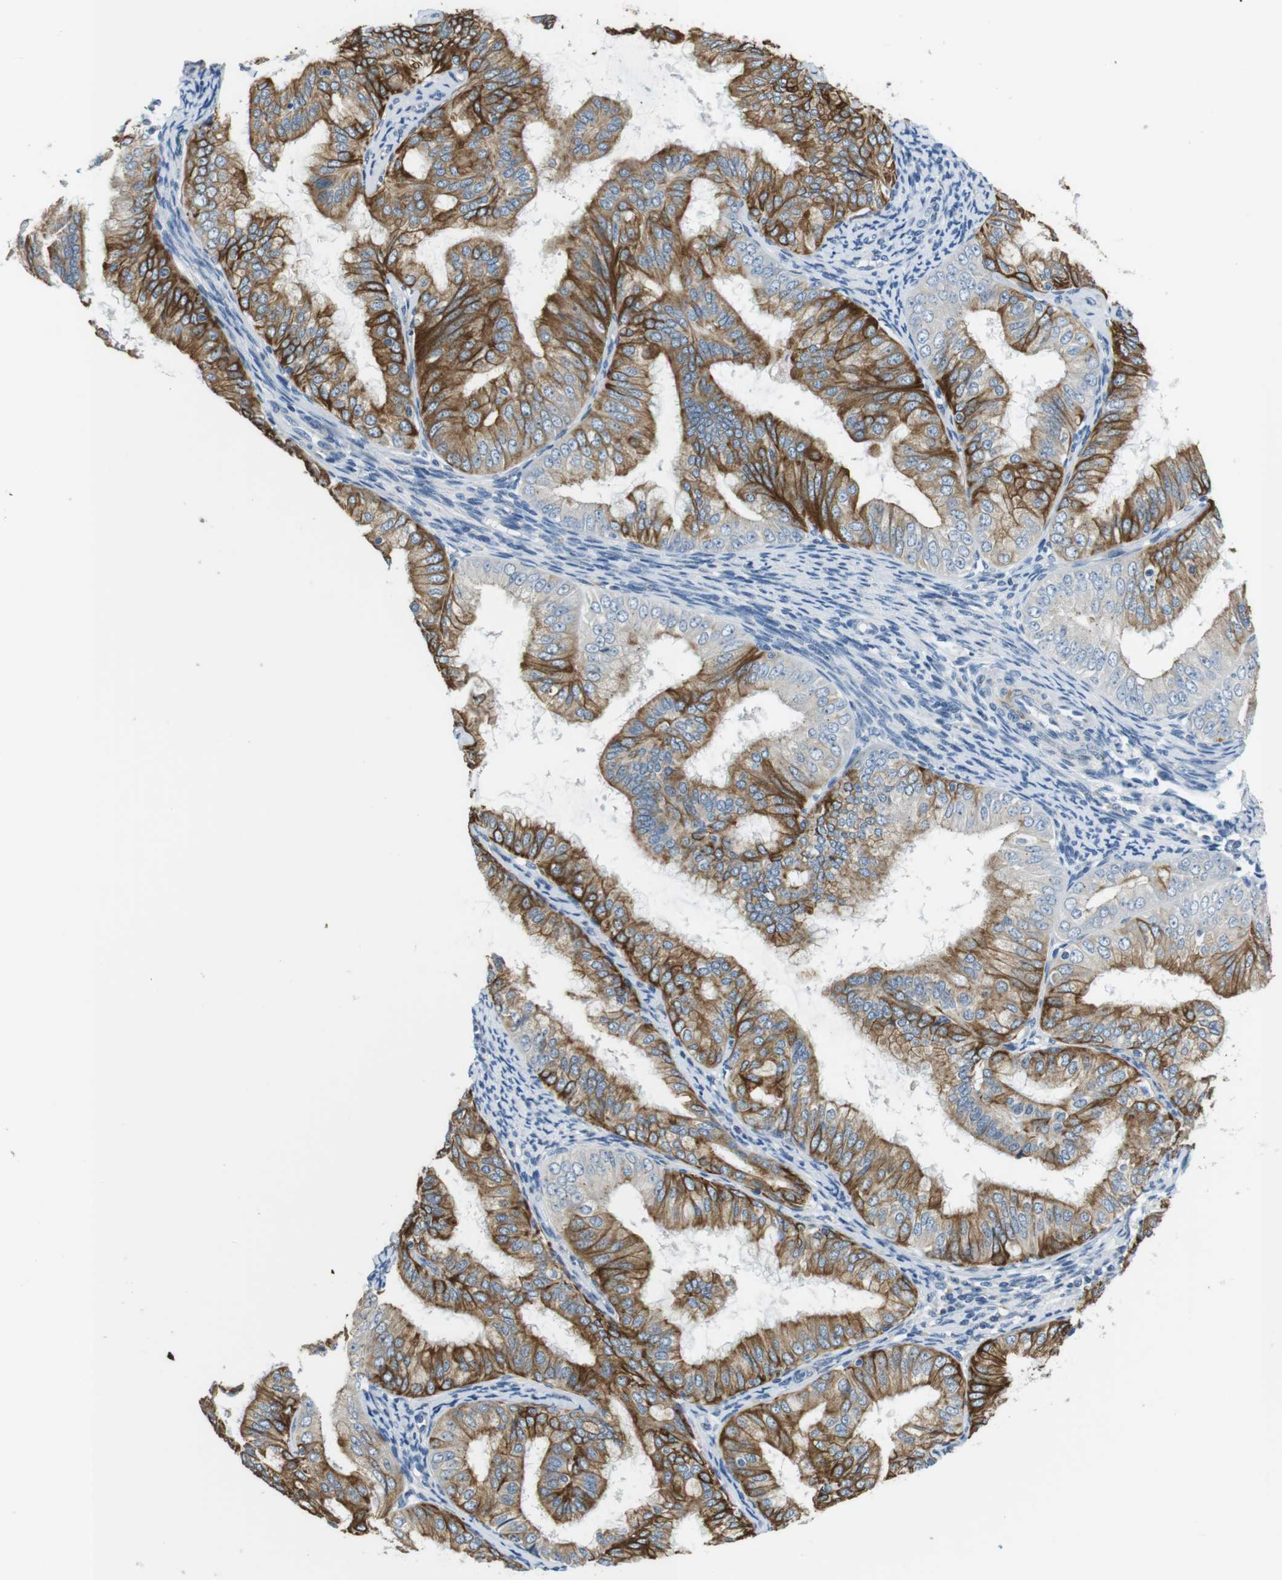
{"staining": {"intensity": "moderate", "quantity": "25%-75%", "location": "cytoplasmic/membranous"}, "tissue": "endometrial cancer", "cell_type": "Tumor cells", "image_type": "cancer", "snomed": [{"axis": "morphology", "description": "Adenocarcinoma, NOS"}, {"axis": "topography", "description": "Endometrium"}], "caption": "The immunohistochemical stain shows moderate cytoplasmic/membranous positivity in tumor cells of adenocarcinoma (endometrial) tissue.", "gene": "UNC5CL", "patient": {"sex": "female", "age": 63}}